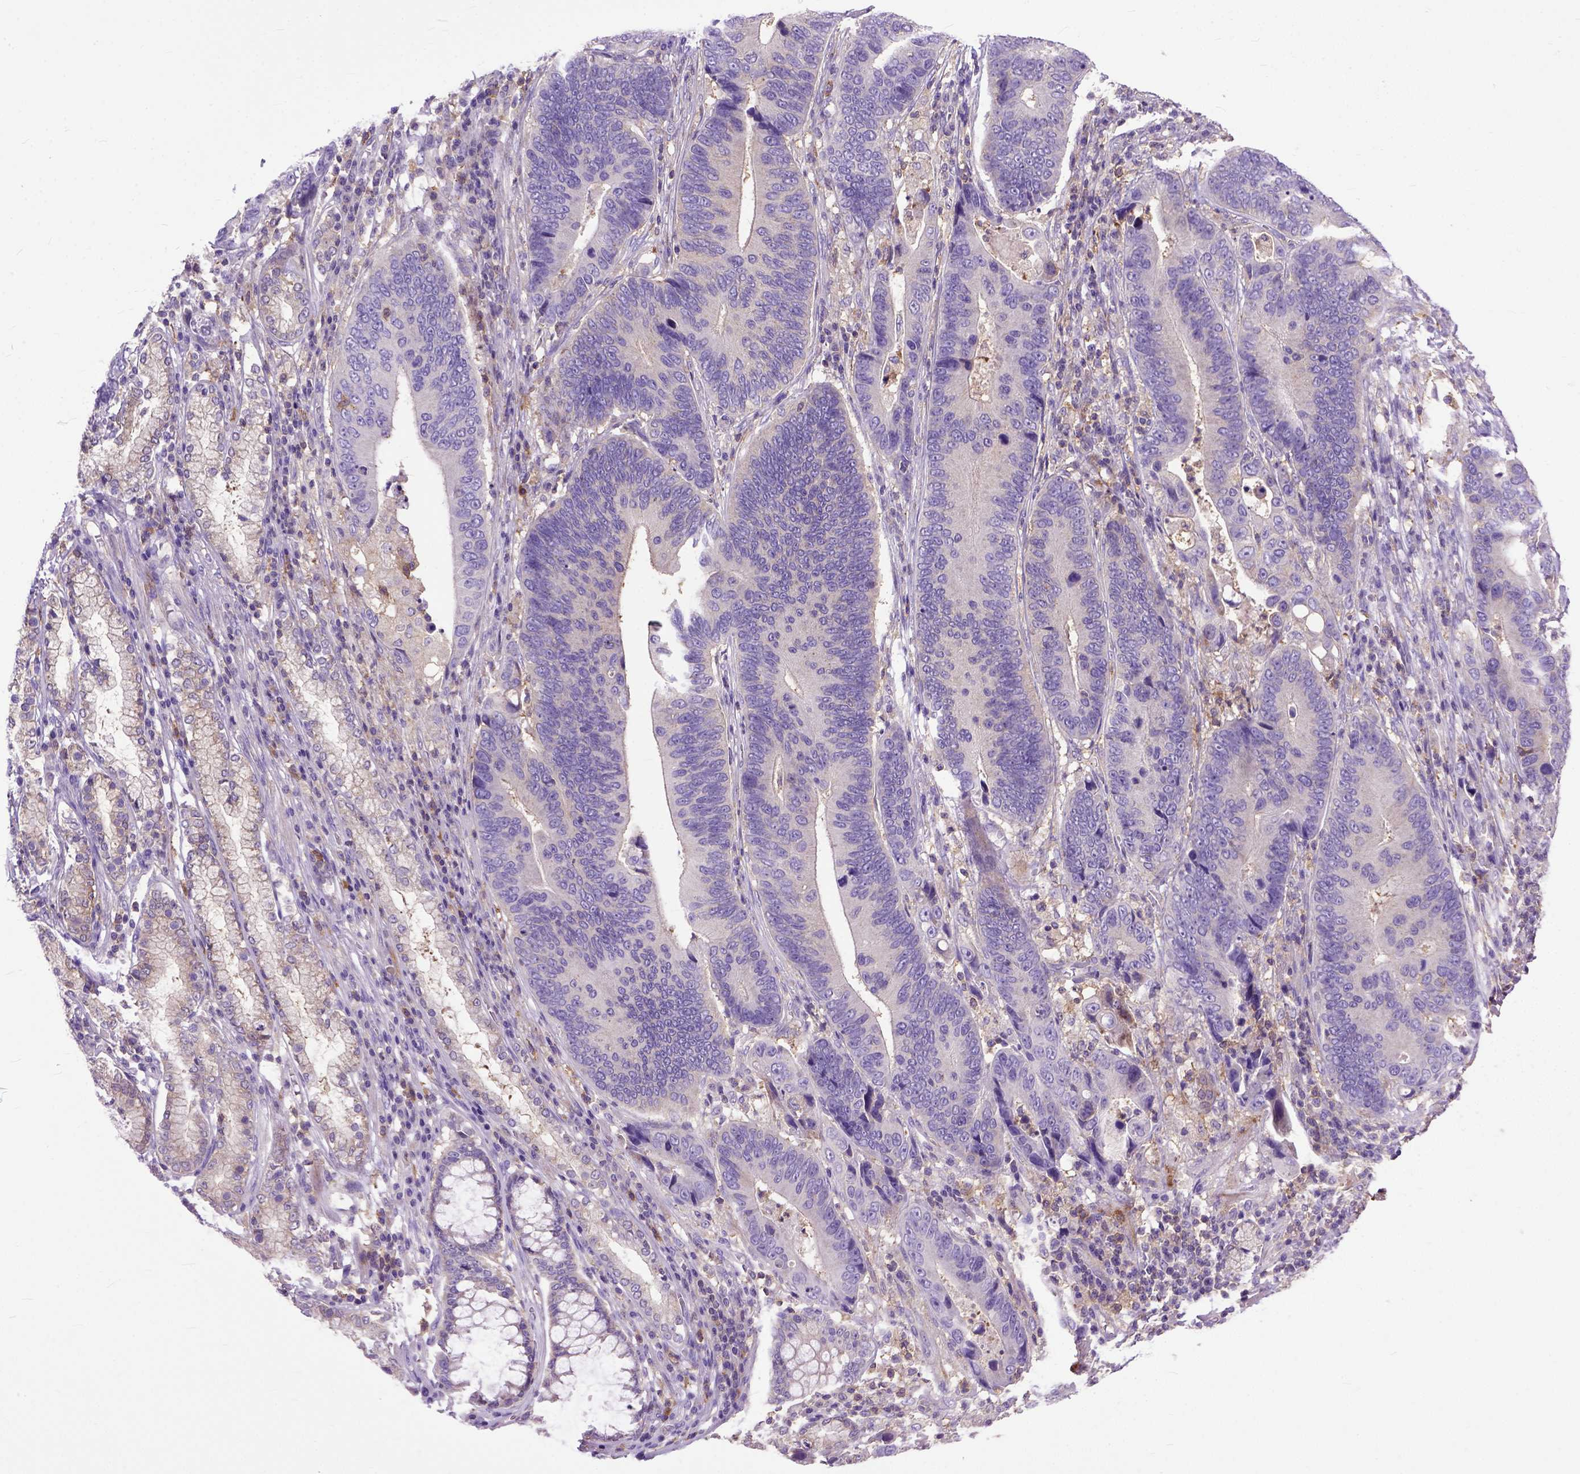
{"staining": {"intensity": "negative", "quantity": "none", "location": "none"}, "tissue": "stomach cancer", "cell_type": "Tumor cells", "image_type": "cancer", "snomed": [{"axis": "morphology", "description": "Adenocarcinoma, NOS"}, {"axis": "topography", "description": "Stomach"}], "caption": "Photomicrograph shows no significant protein positivity in tumor cells of stomach adenocarcinoma.", "gene": "NAMPT", "patient": {"sex": "male", "age": 84}}